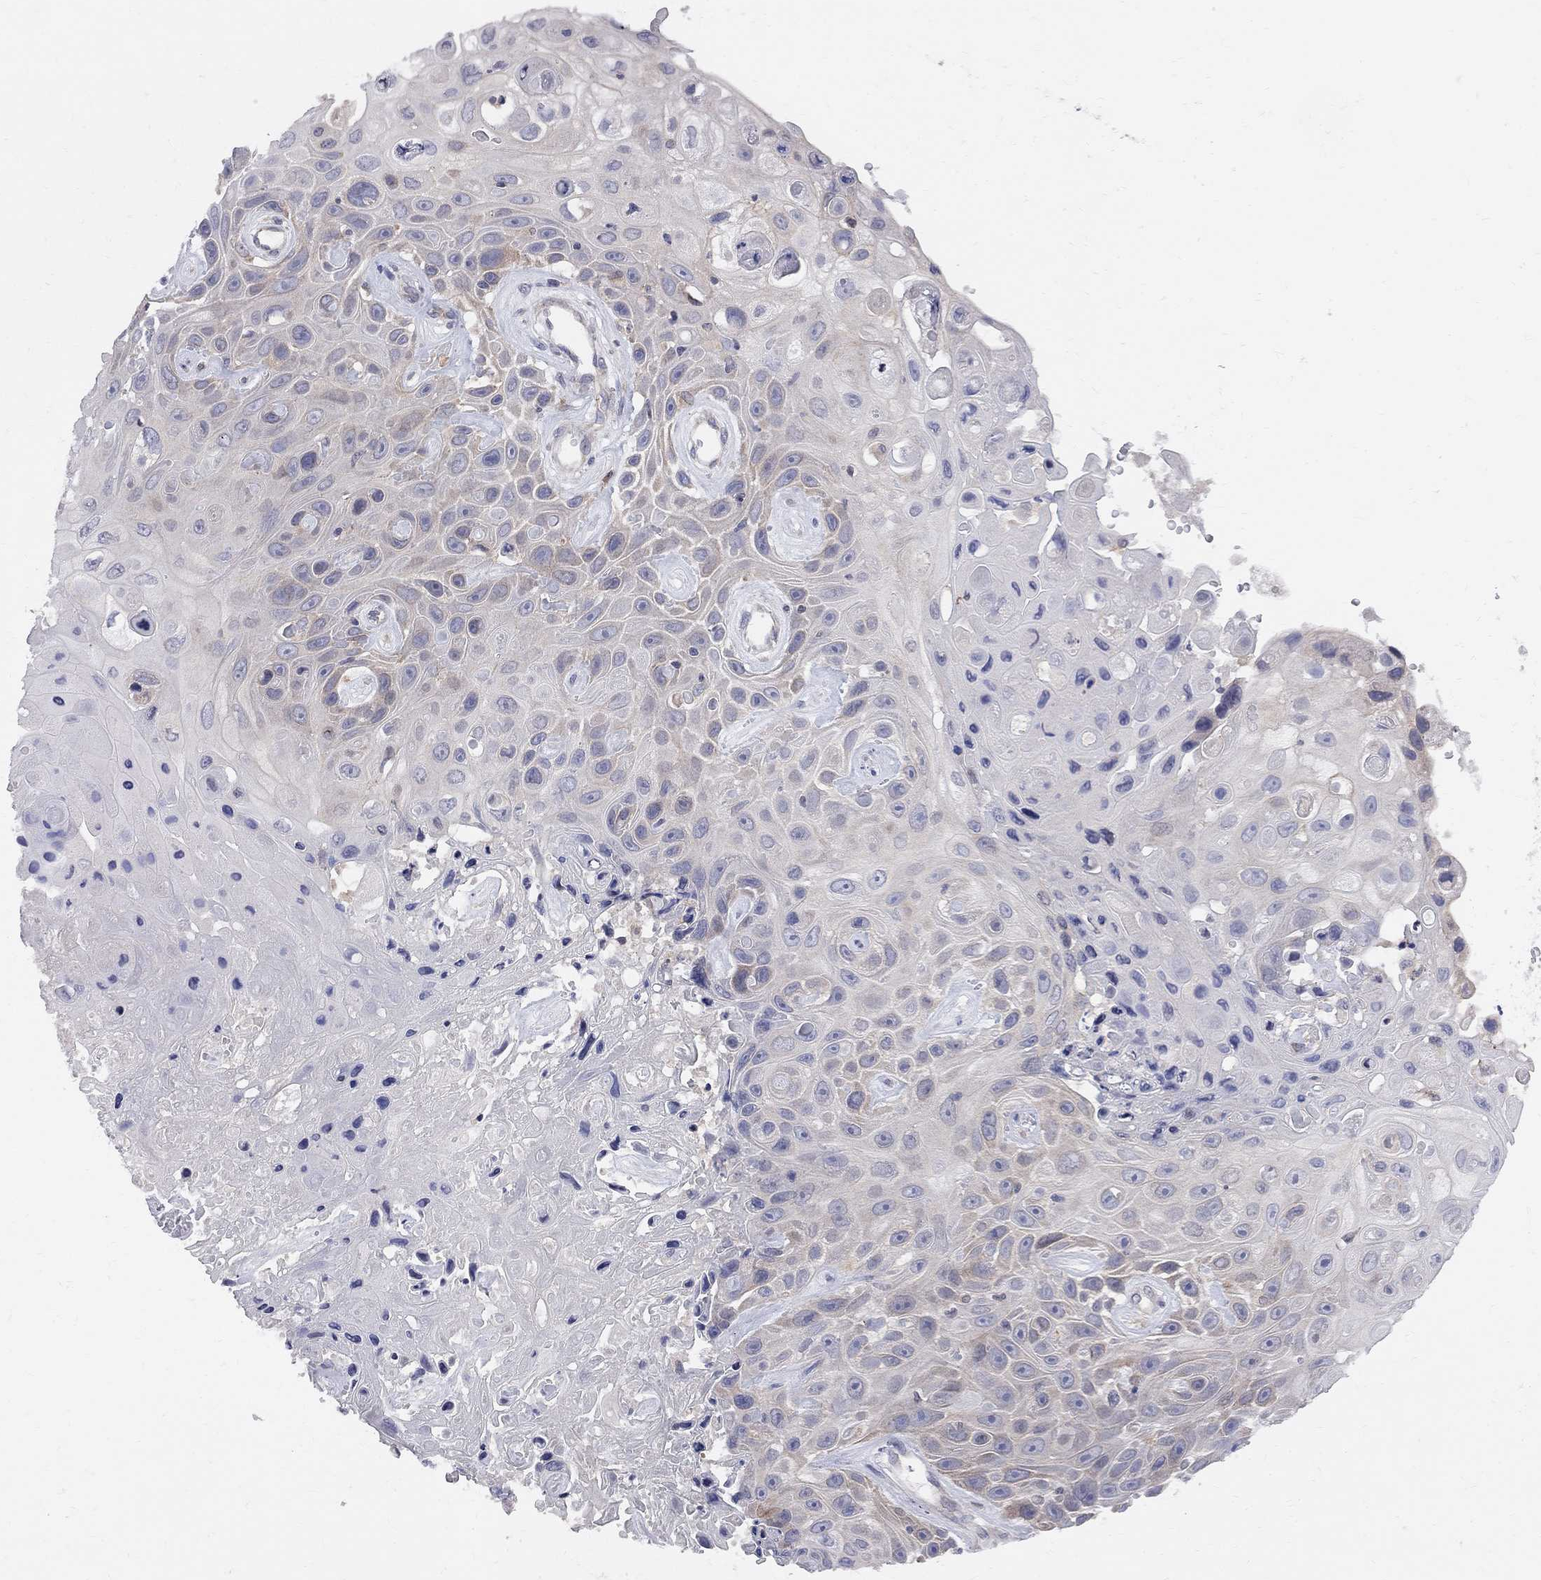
{"staining": {"intensity": "weak", "quantity": "25%-75%", "location": "cytoplasmic/membranous"}, "tissue": "skin cancer", "cell_type": "Tumor cells", "image_type": "cancer", "snomed": [{"axis": "morphology", "description": "Squamous cell carcinoma, NOS"}, {"axis": "topography", "description": "Skin"}], "caption": "A micrograph of human skin squamous cell carcinoma stained for a protein demonstrates weak cytoplasmic/membranous brown staining in tumor cells. (DAB (3,3'-diaminobenzidine) IHC, brown staining for protein, blue staining for nuclei).", "gene": "CNOT11", "patient": {"sex": "male", "age": 82}}